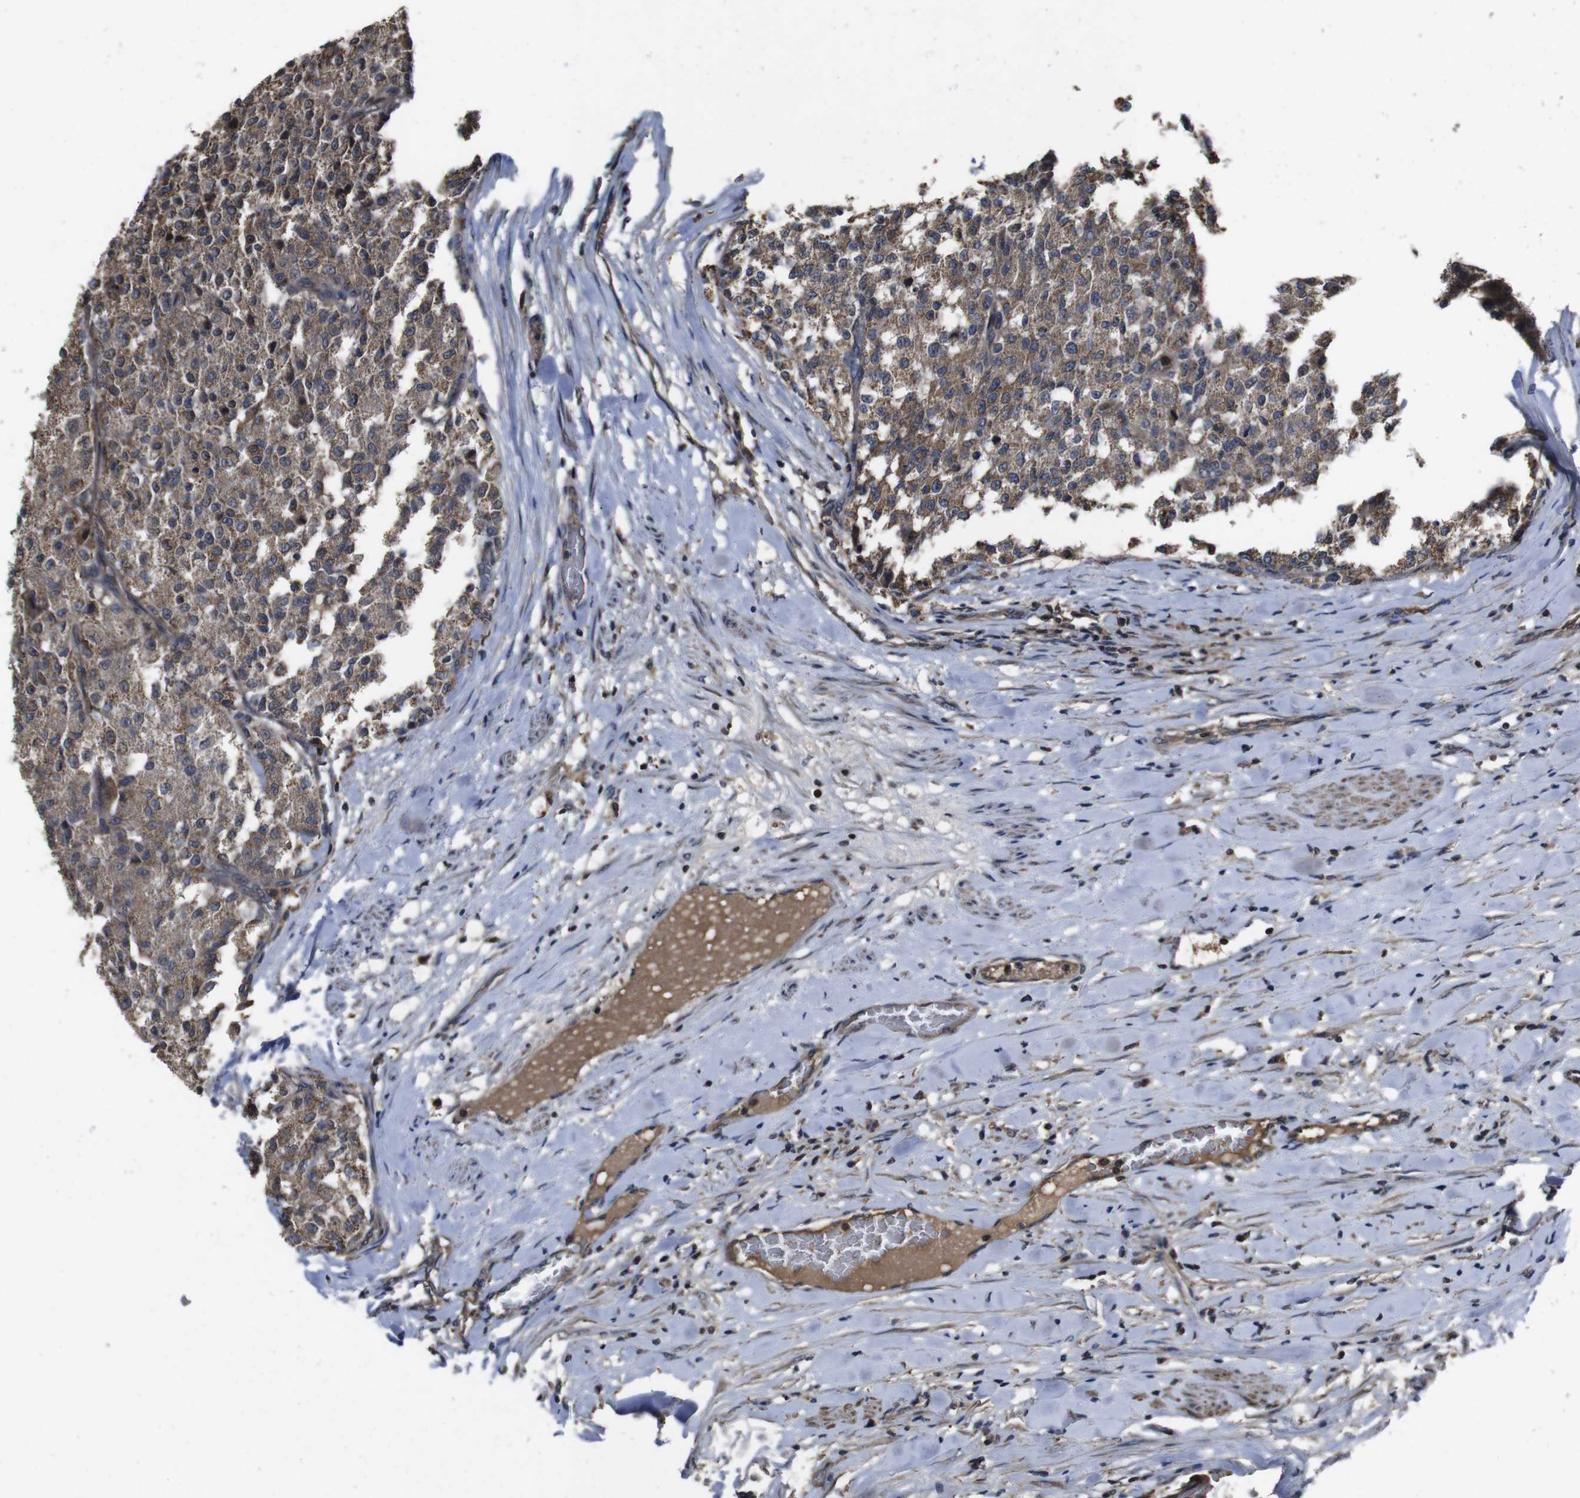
{"staining": {"intensity": "weak", "quantity": ">75%", "location": "cytoplasmic/membranous"}, "tissue": "testis cancer", "cell_type": "Tumor cells", "image_type": "cancer", "snomed": [{"axis": "morphology", "description": "Seminoma, NOS"}, {"axis": "topography", "description": "Testis"}], "caption": "Immunohistochemical staining of human testis cancer reveals weak cytoplasmic/membranous protein staining in about >75% of tumor cells.", "gene": "CXCL11", "patient": {"sex": "male", "age": 59}}